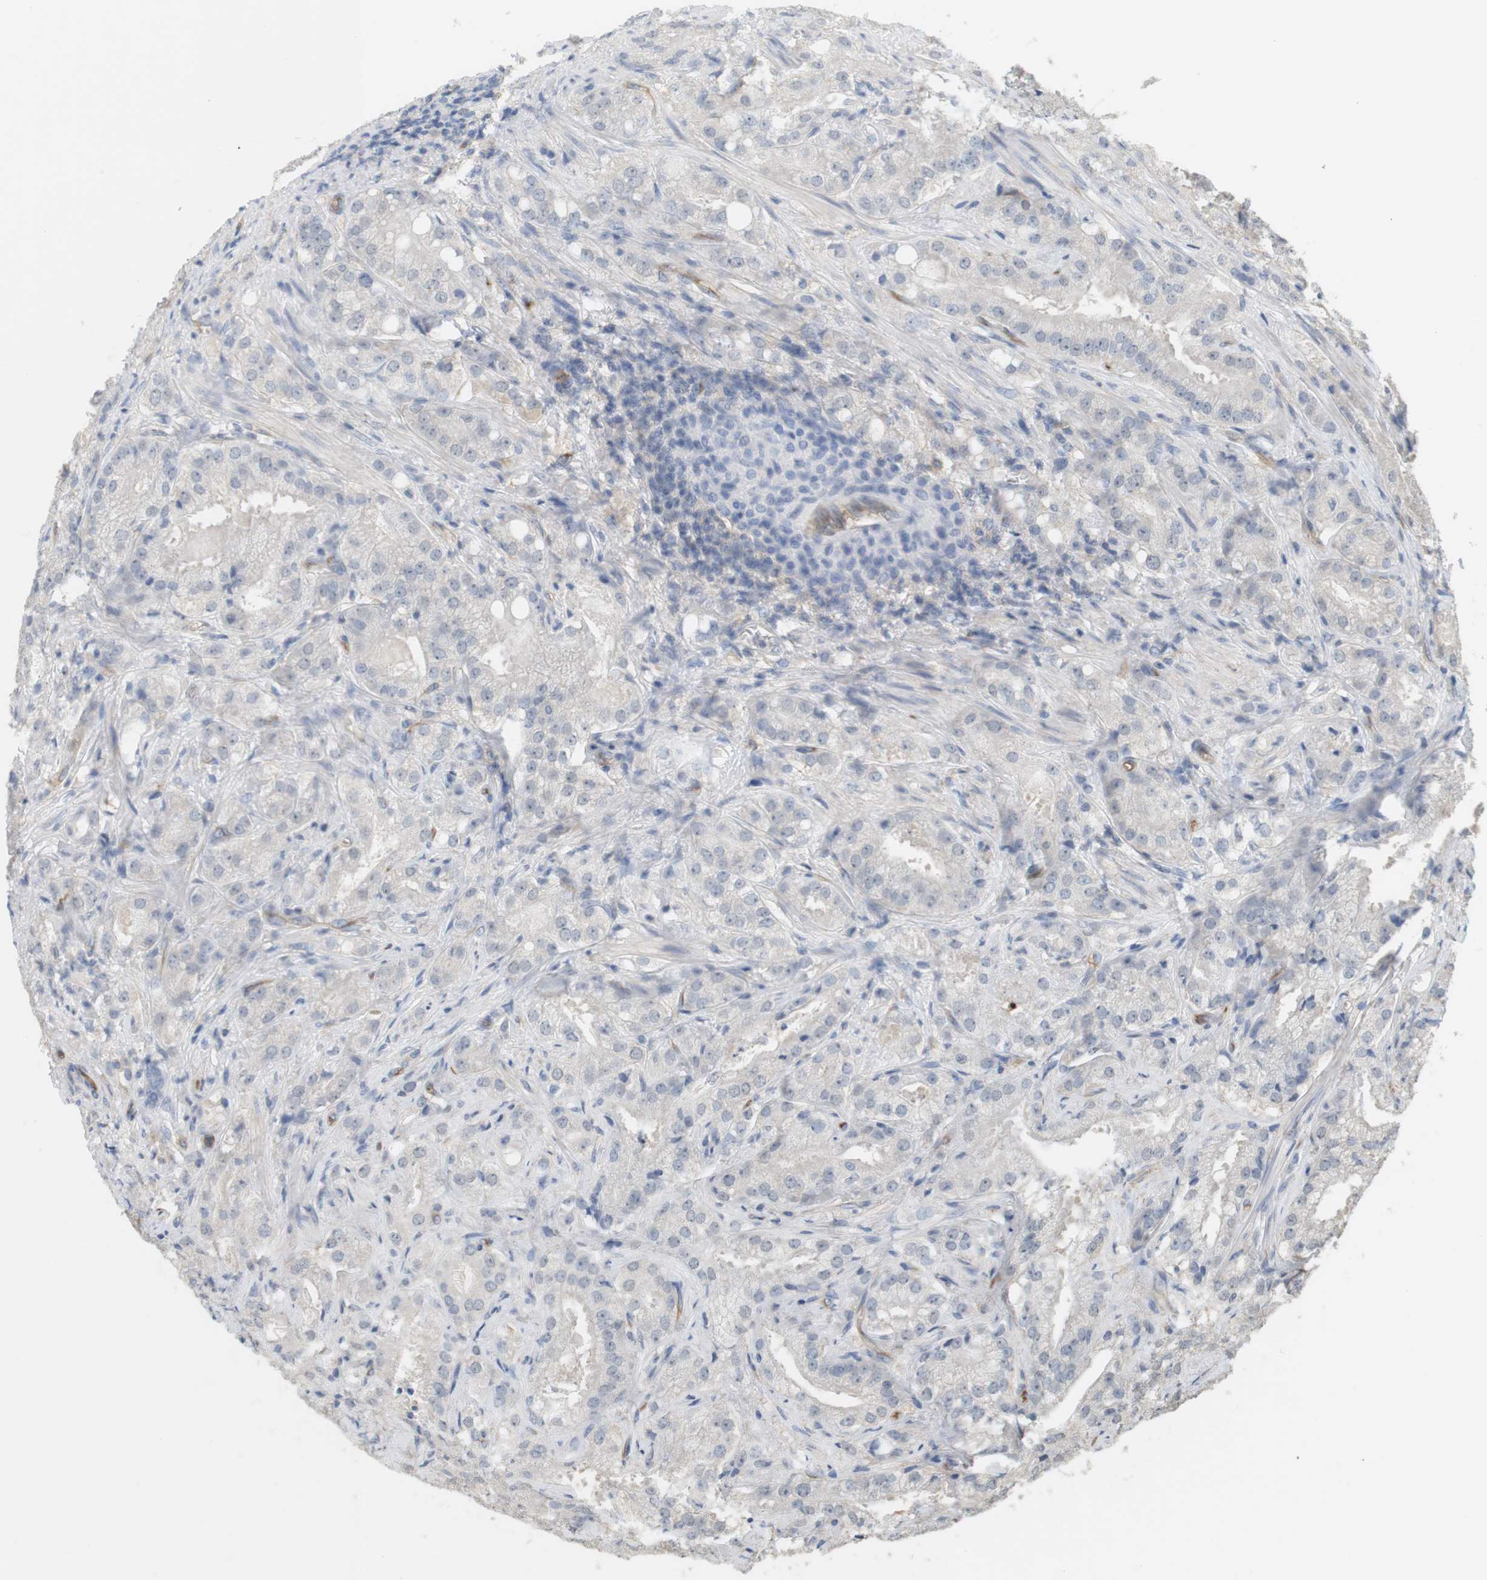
{"staining": {"intensity": "negative", "quantity": "none", "location": "none"}, "tissue": "prostate cancer", "cell_type": "Tumor cells", "image_type": "cancer", "snomed": [{"axis": "morphology", "description": "Adenocarcinoma, High grade"}, {"axis": "topography", "description": "Prostate"}], "caption": "This histopathology image is of prostate cancer (high-grade adenocarcinoma) stained with IHC to label a protein in brown with the nuclei are counter-stained blue. There is no expression in tumor cells. Nuclei are stained in blue.", "gene": "OSR1", "patient": {"sex": "male", "age": 64}}